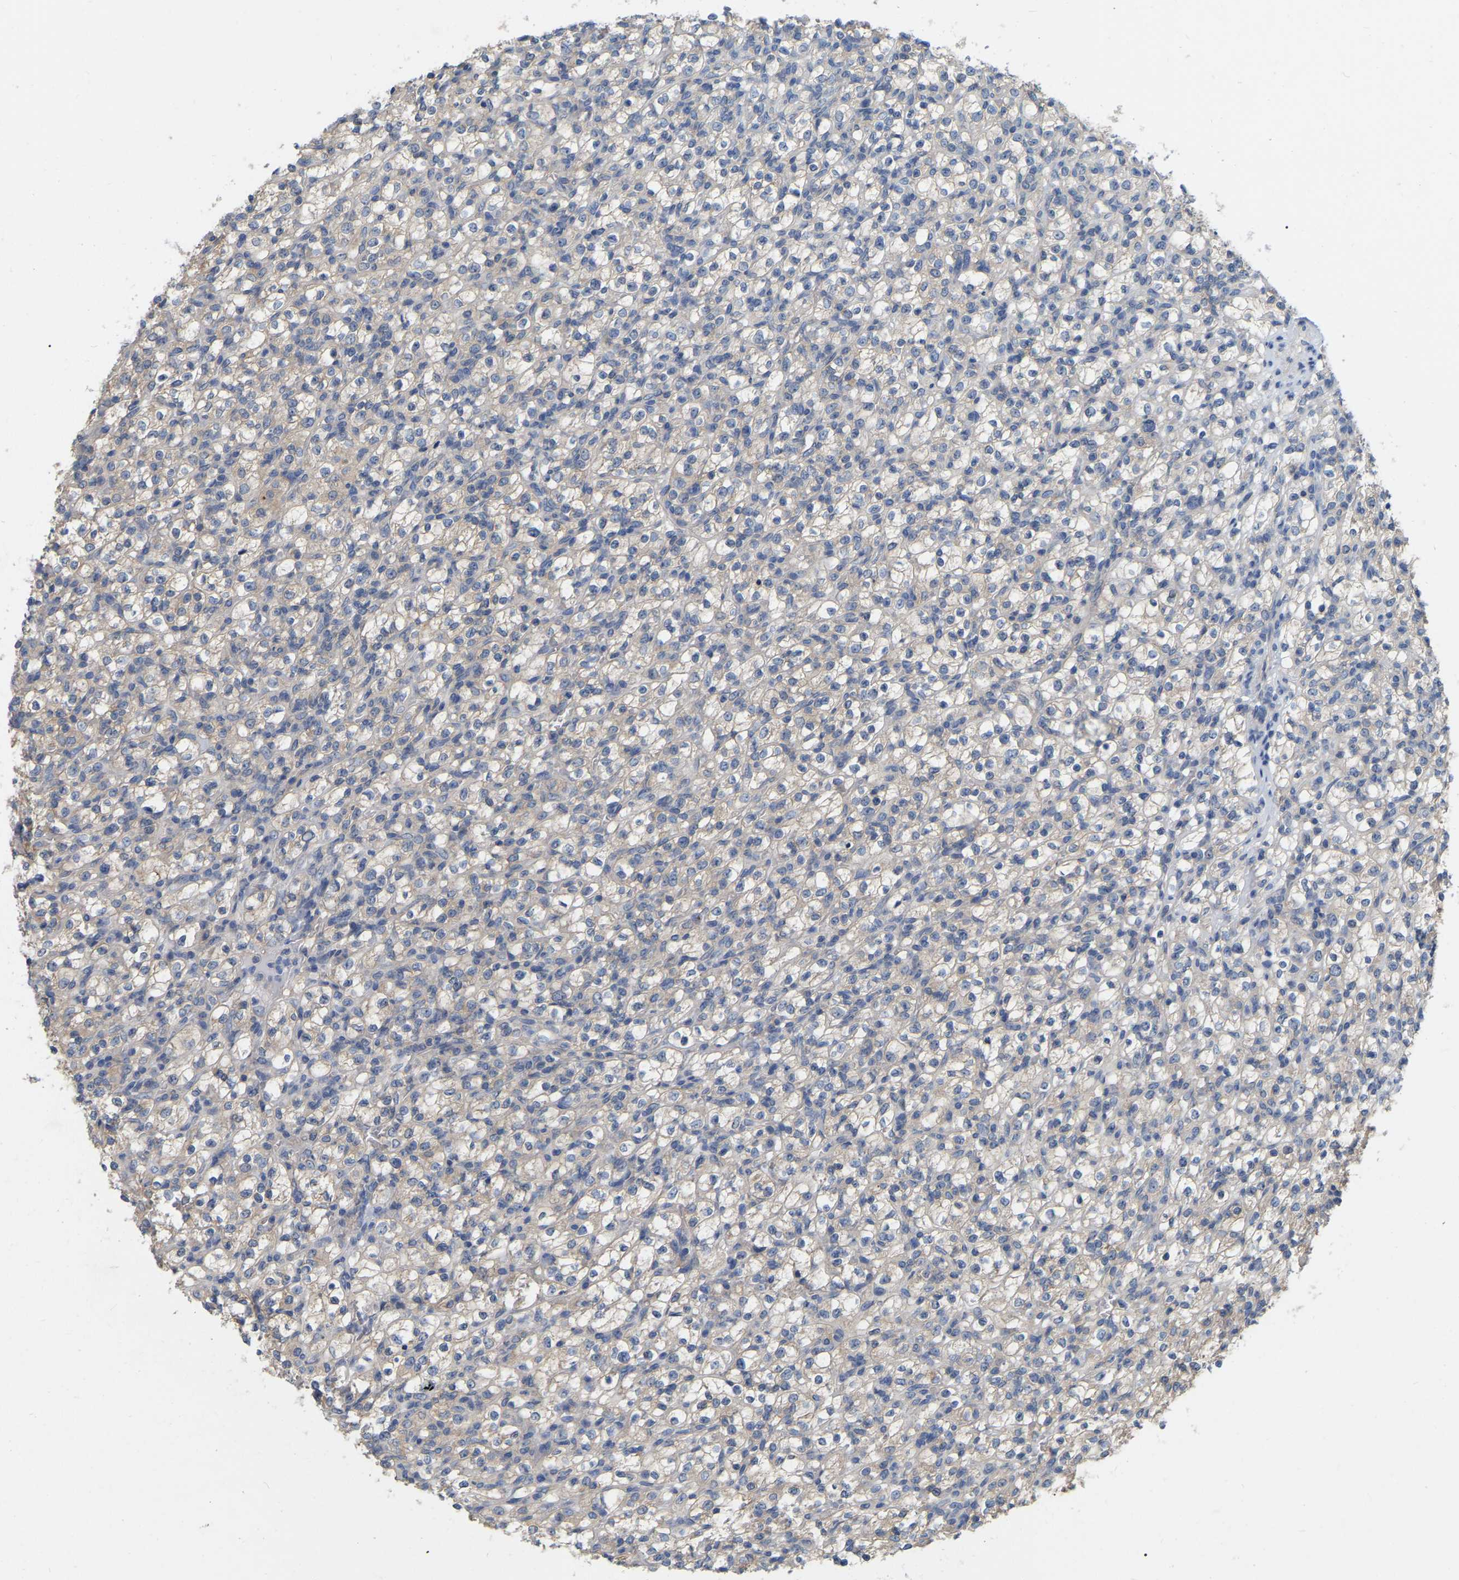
{"staining": {"intensity": "negative", "quantity": "none", "location": "none"}, "tissue": "renal cancer", "cell_type": "Tumor cells", "image_type": "cancer", "snomed": [{"axis": "morphology", "description": "Normal tissue, NOS"}, {"axis": "morphology", "description": "Adenocarcinoma, NOS"}, {"axis": "topography", "description": "Kidney"}], "caption": "High power microscopy photomicrograph of an IHC micrograph of renal cancer (adenocarcinoma), revealing no significant positivity in tumor cells. (IHC, brightfield microscopy, high magnification).", "gene": "WIPI2", "patient": {"sex": "female", "age": 72}}